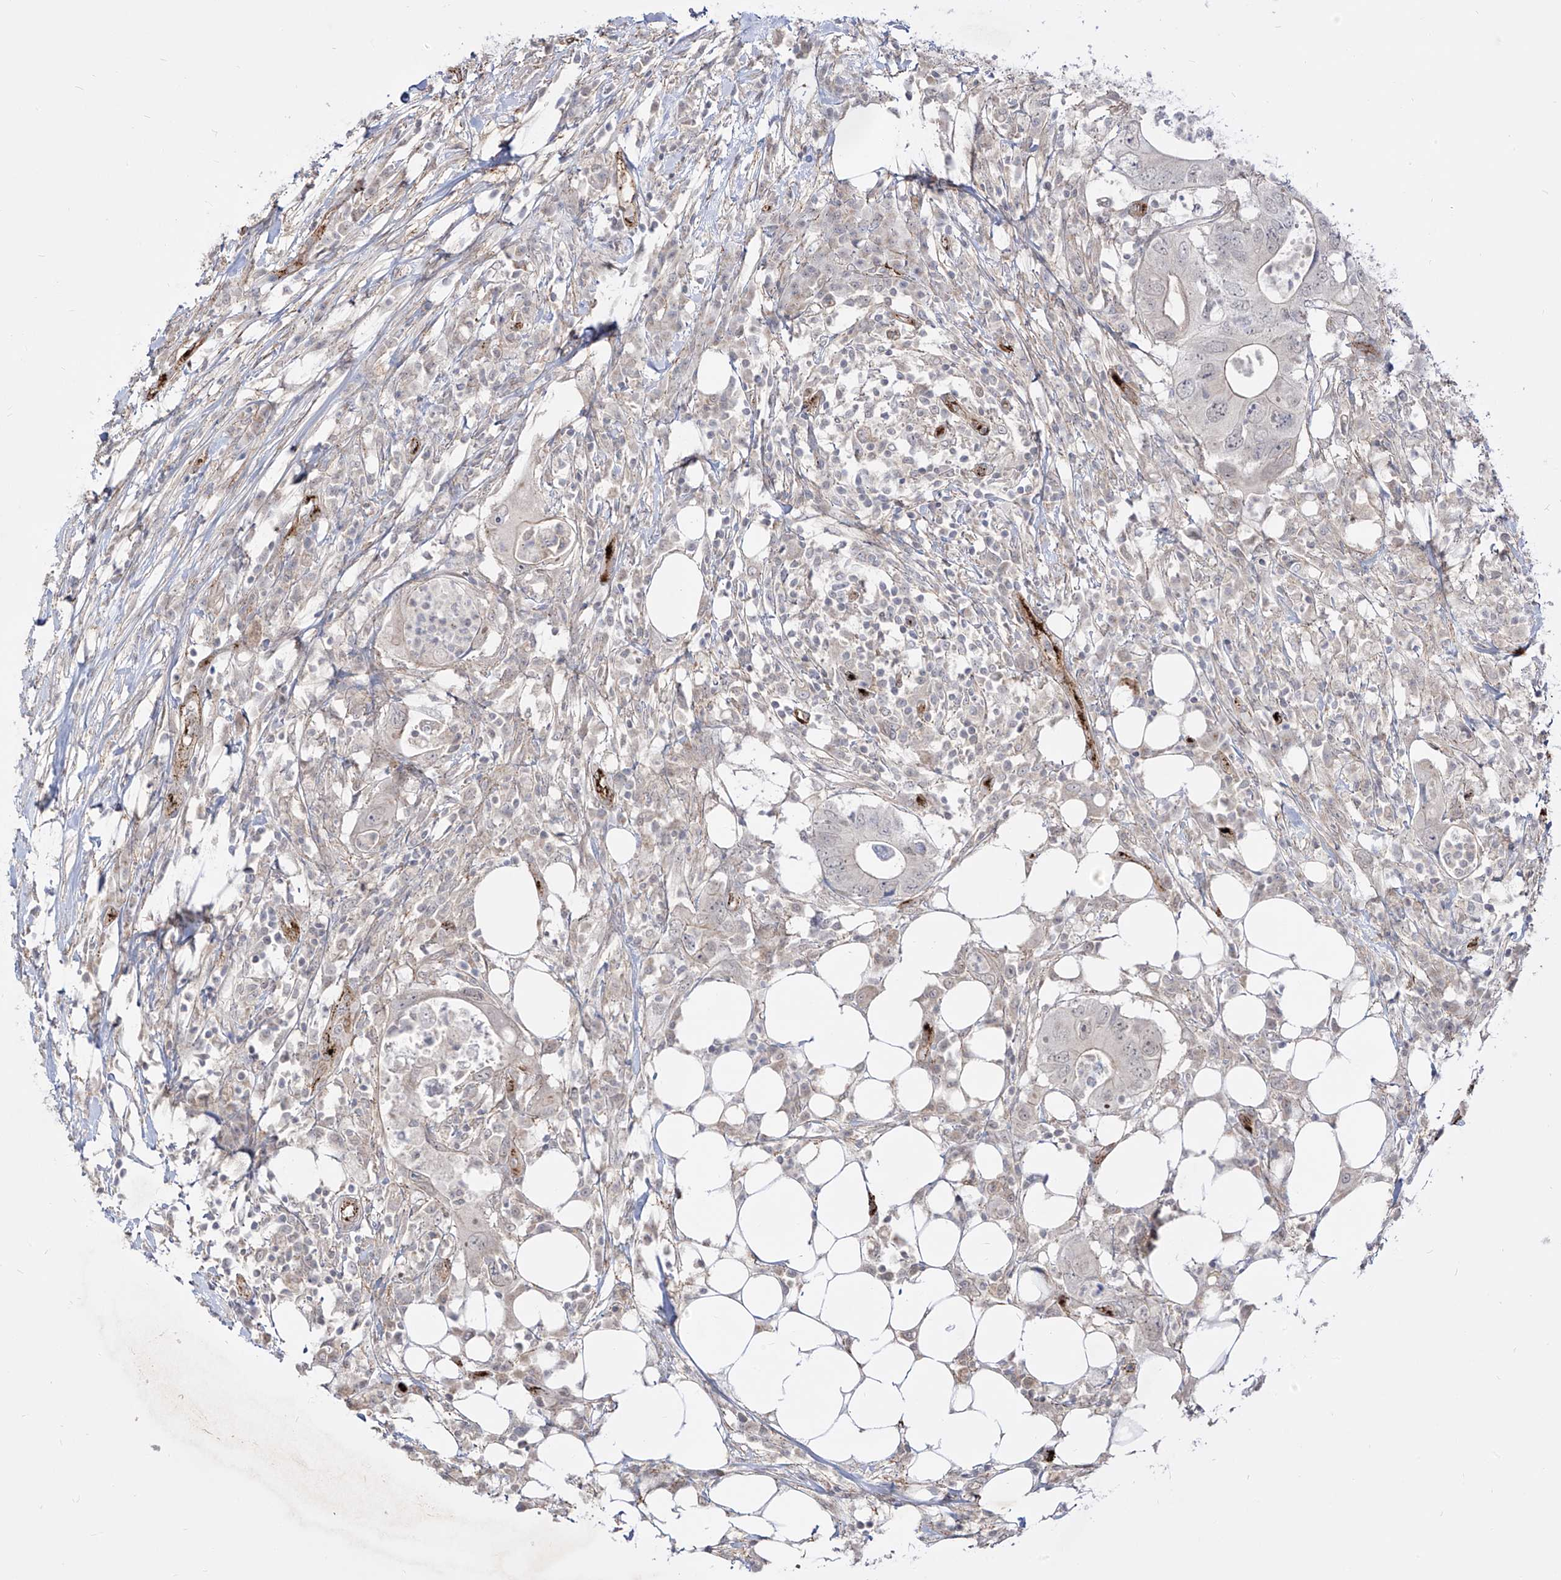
{"staining": {"intensity": "weak", "quantity": "<25%", "location": "cytoplasmic/membranous"}, "tissue": "colorectal cancer", "cell_type": "Tumor cells", "image_type": "cancer", "snomed": [{"axis": "morphology", "description": "Adenocarcinoma, NOS"}, {"axis": "topography", "description": "Colon"}], "caption": "Human colorectal cancer (adenocarcinoma) stained for a protein using immunohistochemistry demonstrates no staining in tumor cells.", "gene": "ZGRF1", "patient": {"sex": "male", "age": 71}}